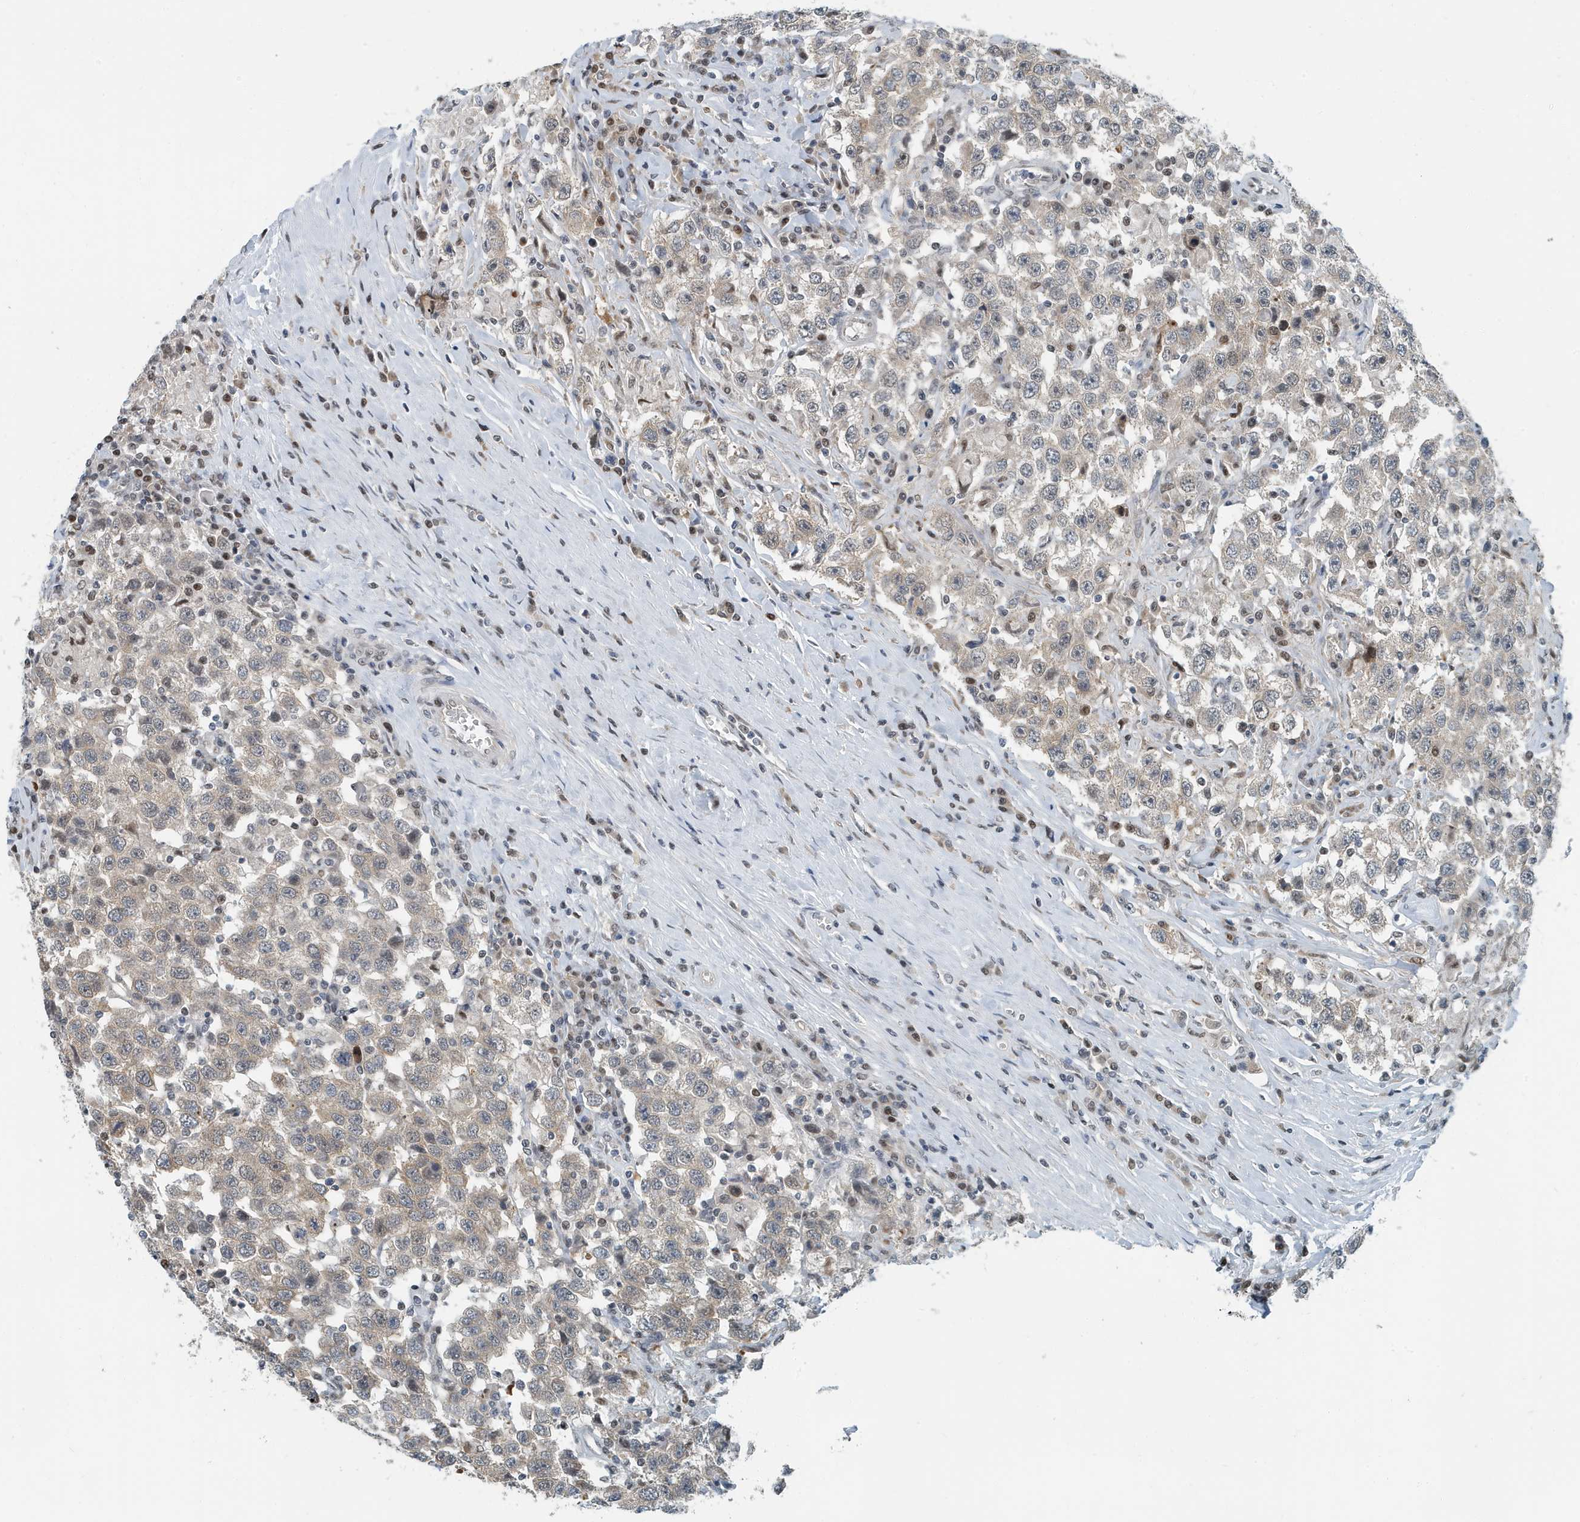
{"staining": {"intensity": "weak", "quantity": "25%-75%", "location": "cytoplasmic/membranous,nuclear"}, "tissue": "testis cancer", "cell_type": "Tumor cells", "image_type": "cancer", "snomed": [{"axis": "morphology", "description": "Seminoma, NOS"}, {"axis": "topography", "description": "Testis"}], "caption": "DAB (3,3'-diaminobenzidine) immunohistochemical staining of human testis cancer (seminoma) displays weak cytoplasmic/membranous and nuclear protein positivity in approximately 25%-75% of tumor cells.", "gene": "KIF15", "patient": {"sex": "male", "age": 41}}